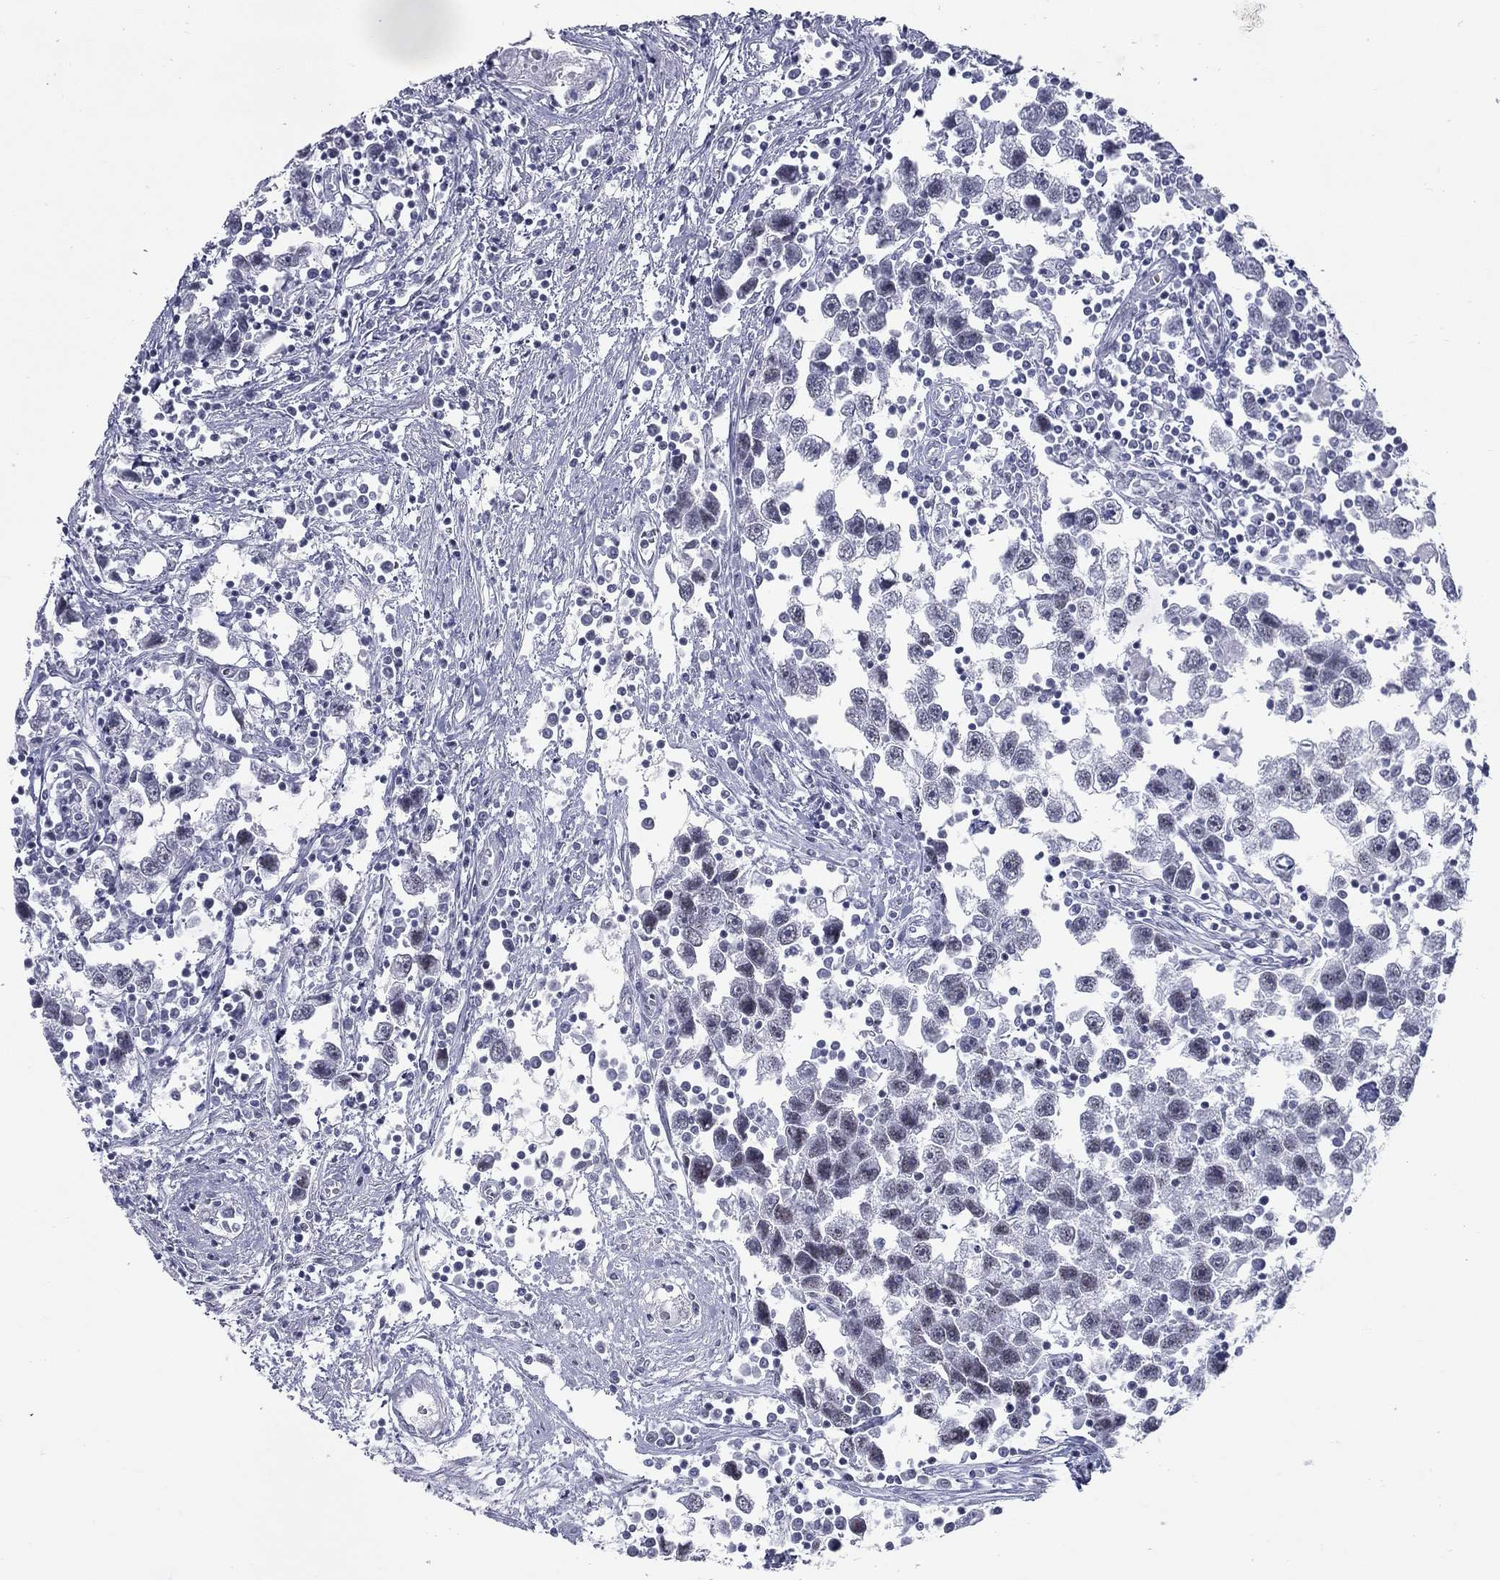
{"staining": {"intensity": "negative", "quantity": "none", "location": "none"}, "tissue": "testis cancer", "cell_type": "Tumor cells", "image_type": "cancer", "snomed": [{"axis": "morphology", "description": "Seminoma, NOS"}, {"axis": "topography", "description": "Testis"}], "caption": "There is no significant positivity in tumor cells of seminoma (testis). (Immunohistochemistry (ihc), brightfield microscopy, high magnification).", "gene": "ASF1B", "patient": {"sex": "male", "age": 30}}